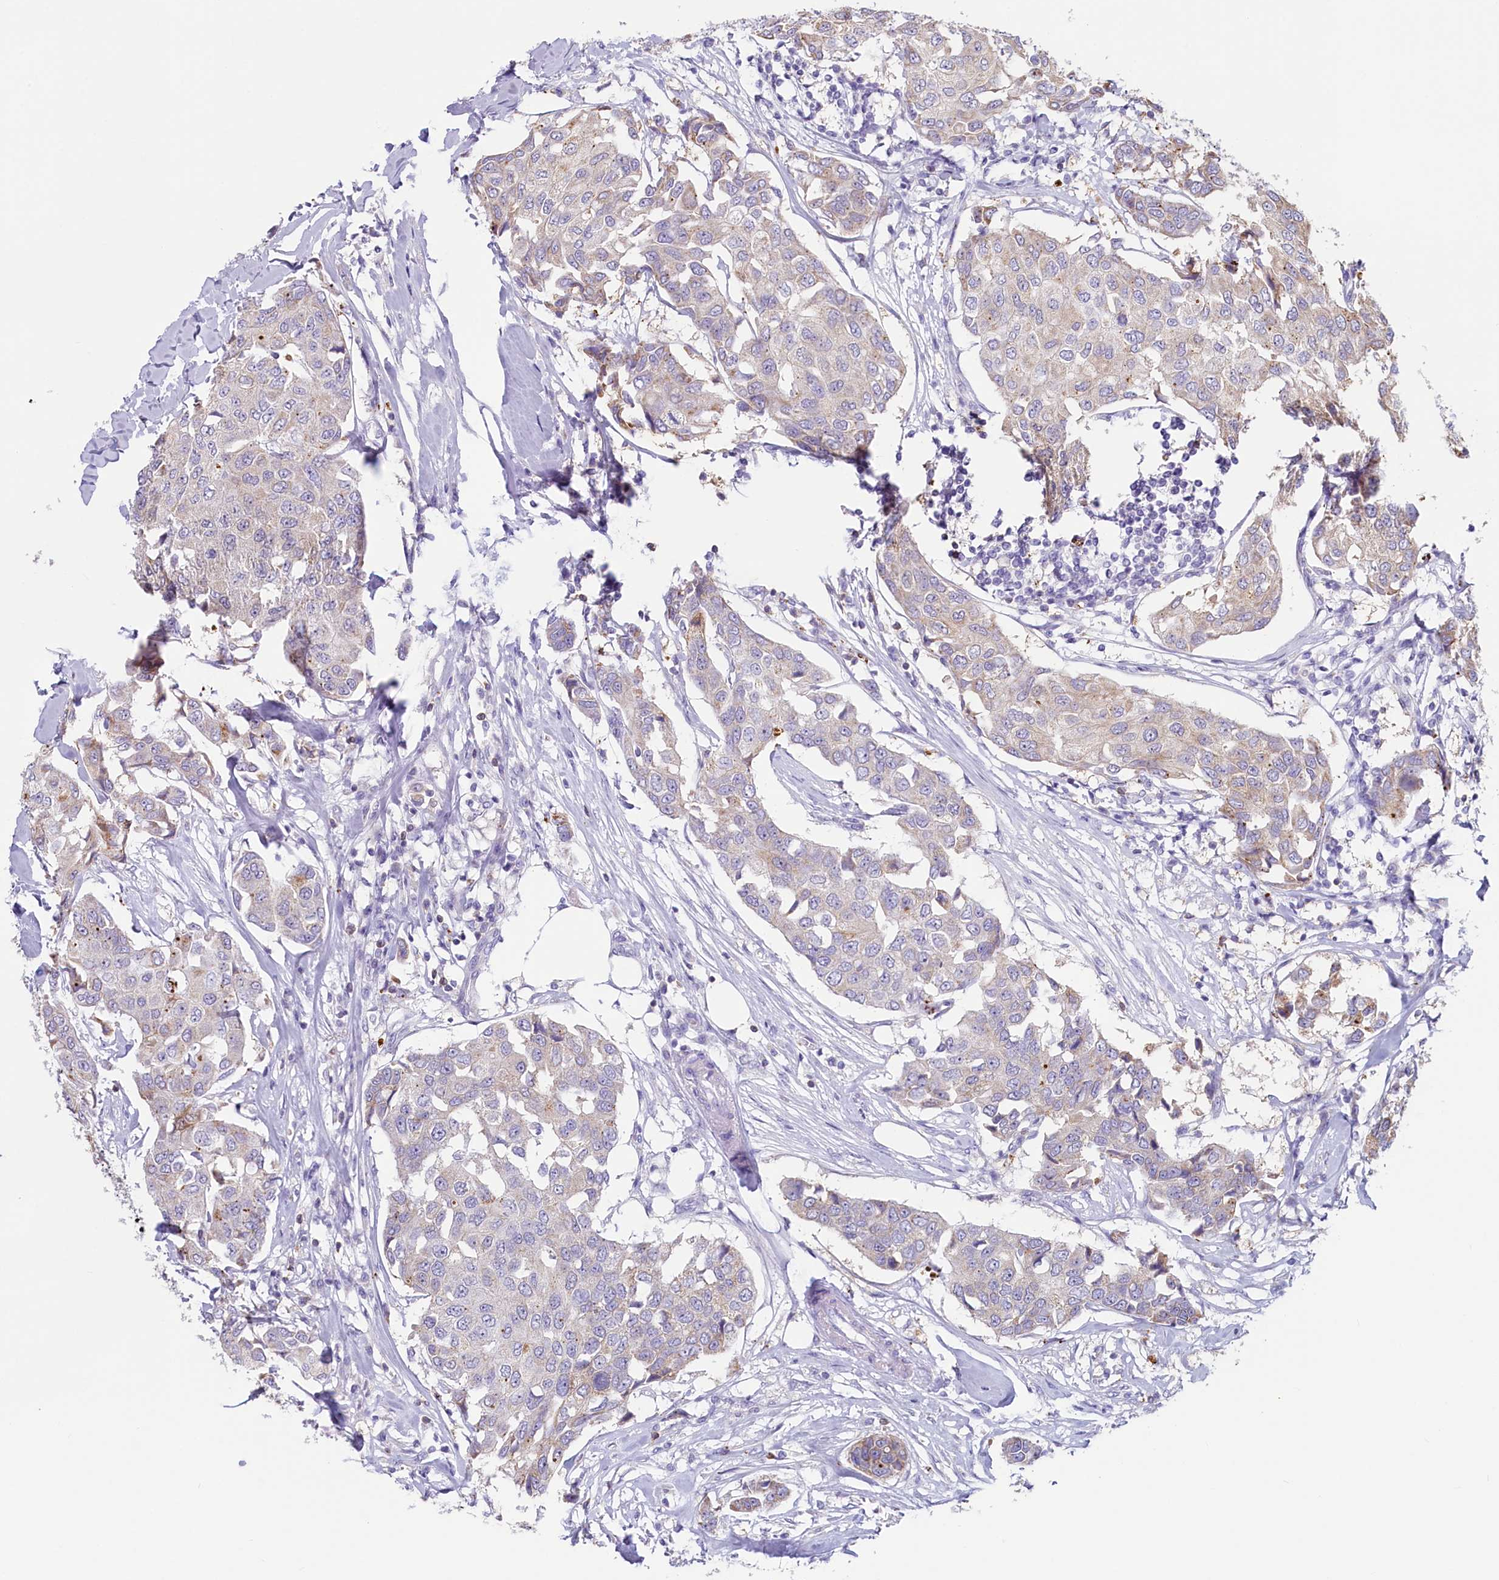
{"staining": {"intensity": "weak", "quantity": "<25%", "location": "cytoplasmic/membranous"}, "tissue": "breast cancer", "cell_type": "Tumor cells", "image_type": "cancer", "snomed": [{"axis": "morphology", "description": "Duct carcinoma"}, {"axis": "topography", "description": "Breast"}], "caption": "An IHC micrograph of breast cancer (invasive ductal carcinoma) is shown. There is no staining in tumor cells of breast cancer (invasive ductal carcinoma).", "gene": "LMOD3", "patient": {"sex": "female", "age": 80}}